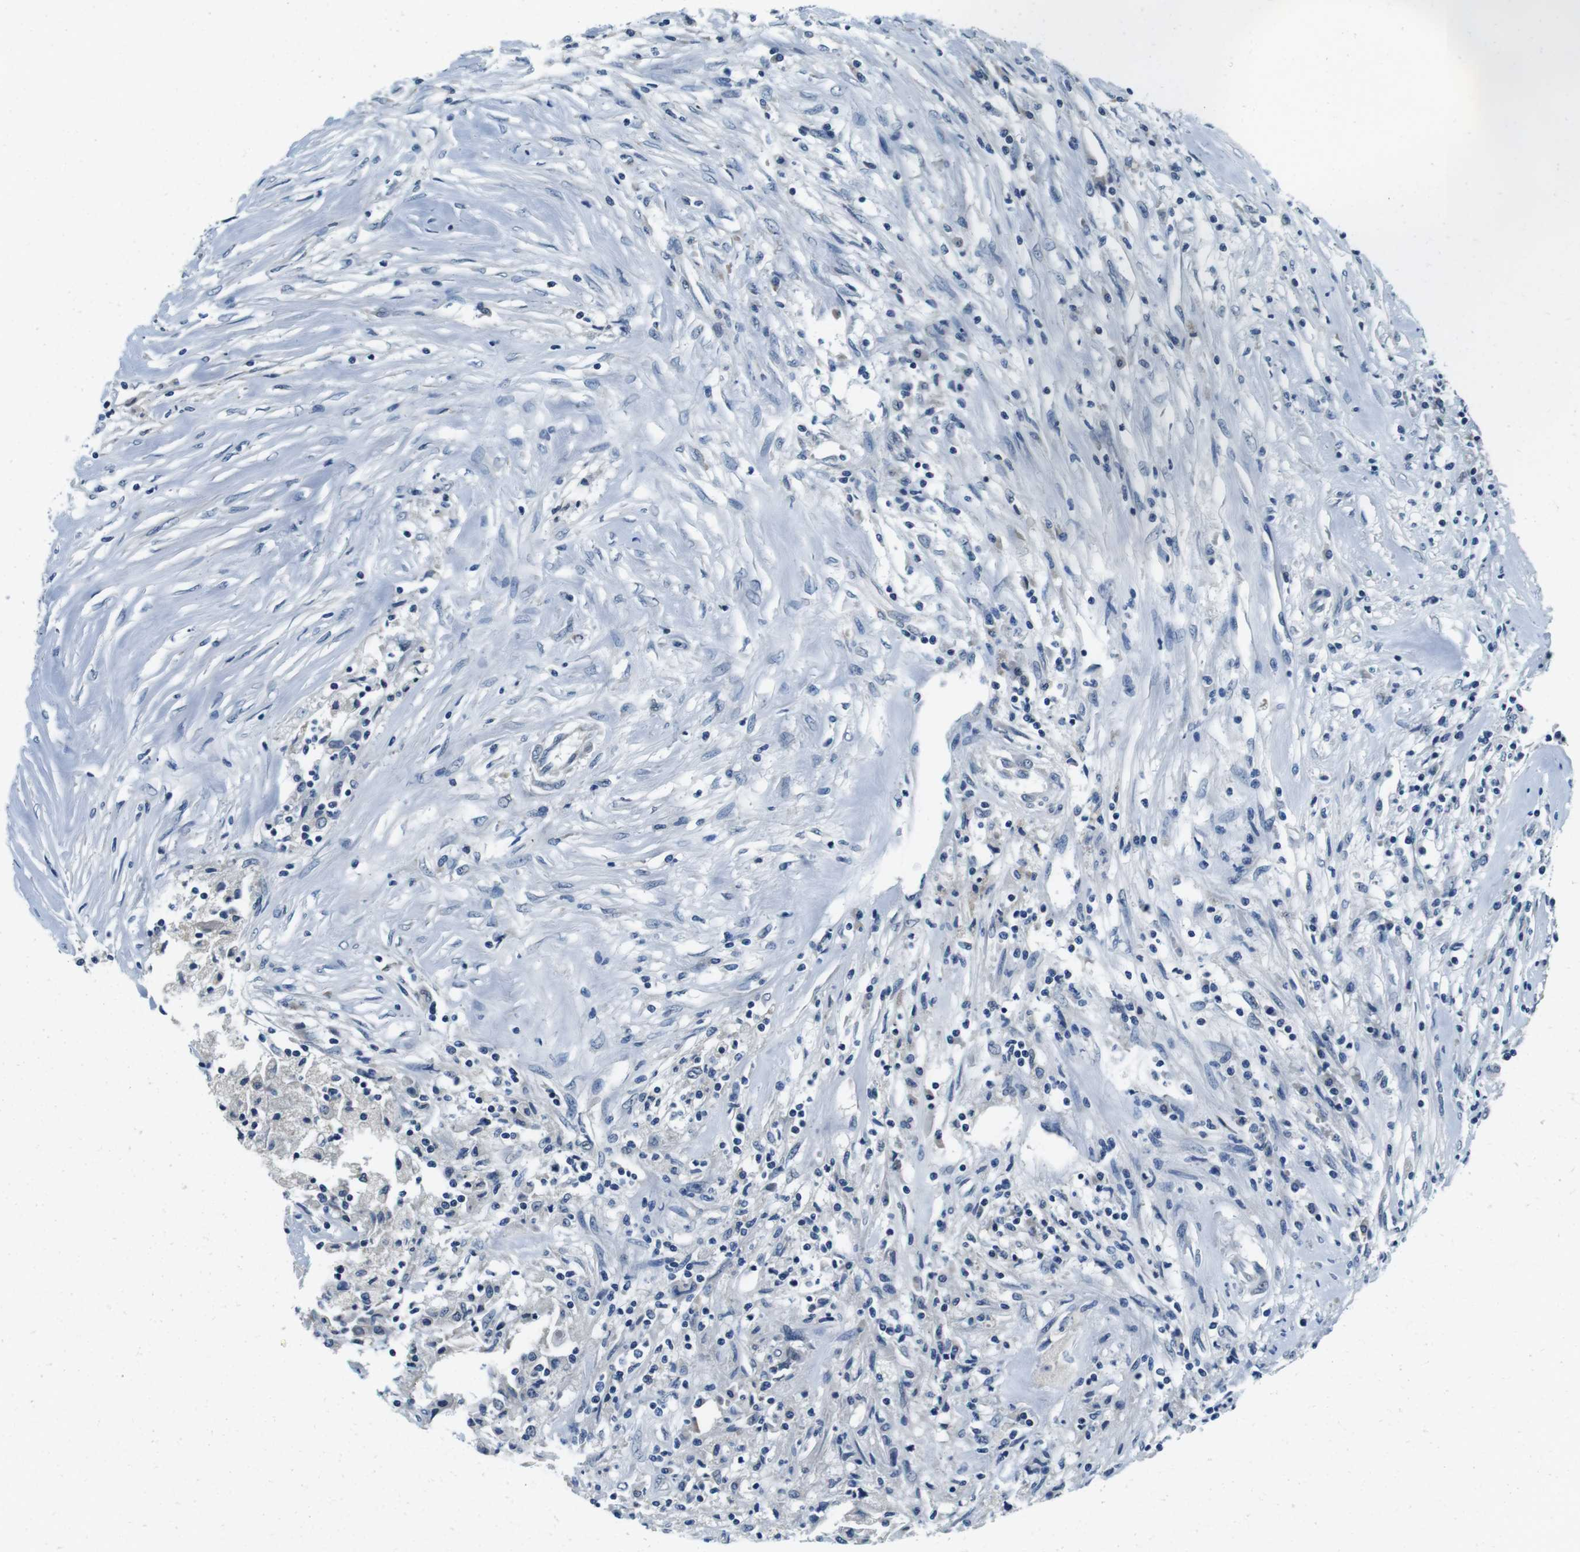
{"staining": {"intensity": "negative", "quantity": "none", "location": "none"}, "tissue": "colorectal cancer", "cell_type": "Tumor cells", "image_type": "cancer", "snomed": [{"axis": "morphology", "description": "Adenocarcinoma, NOS"}, {"axis": "topography", "description": "Rectum"}], "caption": "Colorectal cancer (adenocarcinoma) was stained to show a protein in brown. There is no significant positivity in tumor cells.", "gene": "DTNA", "patient": {"sex": "male", "age": 63}}